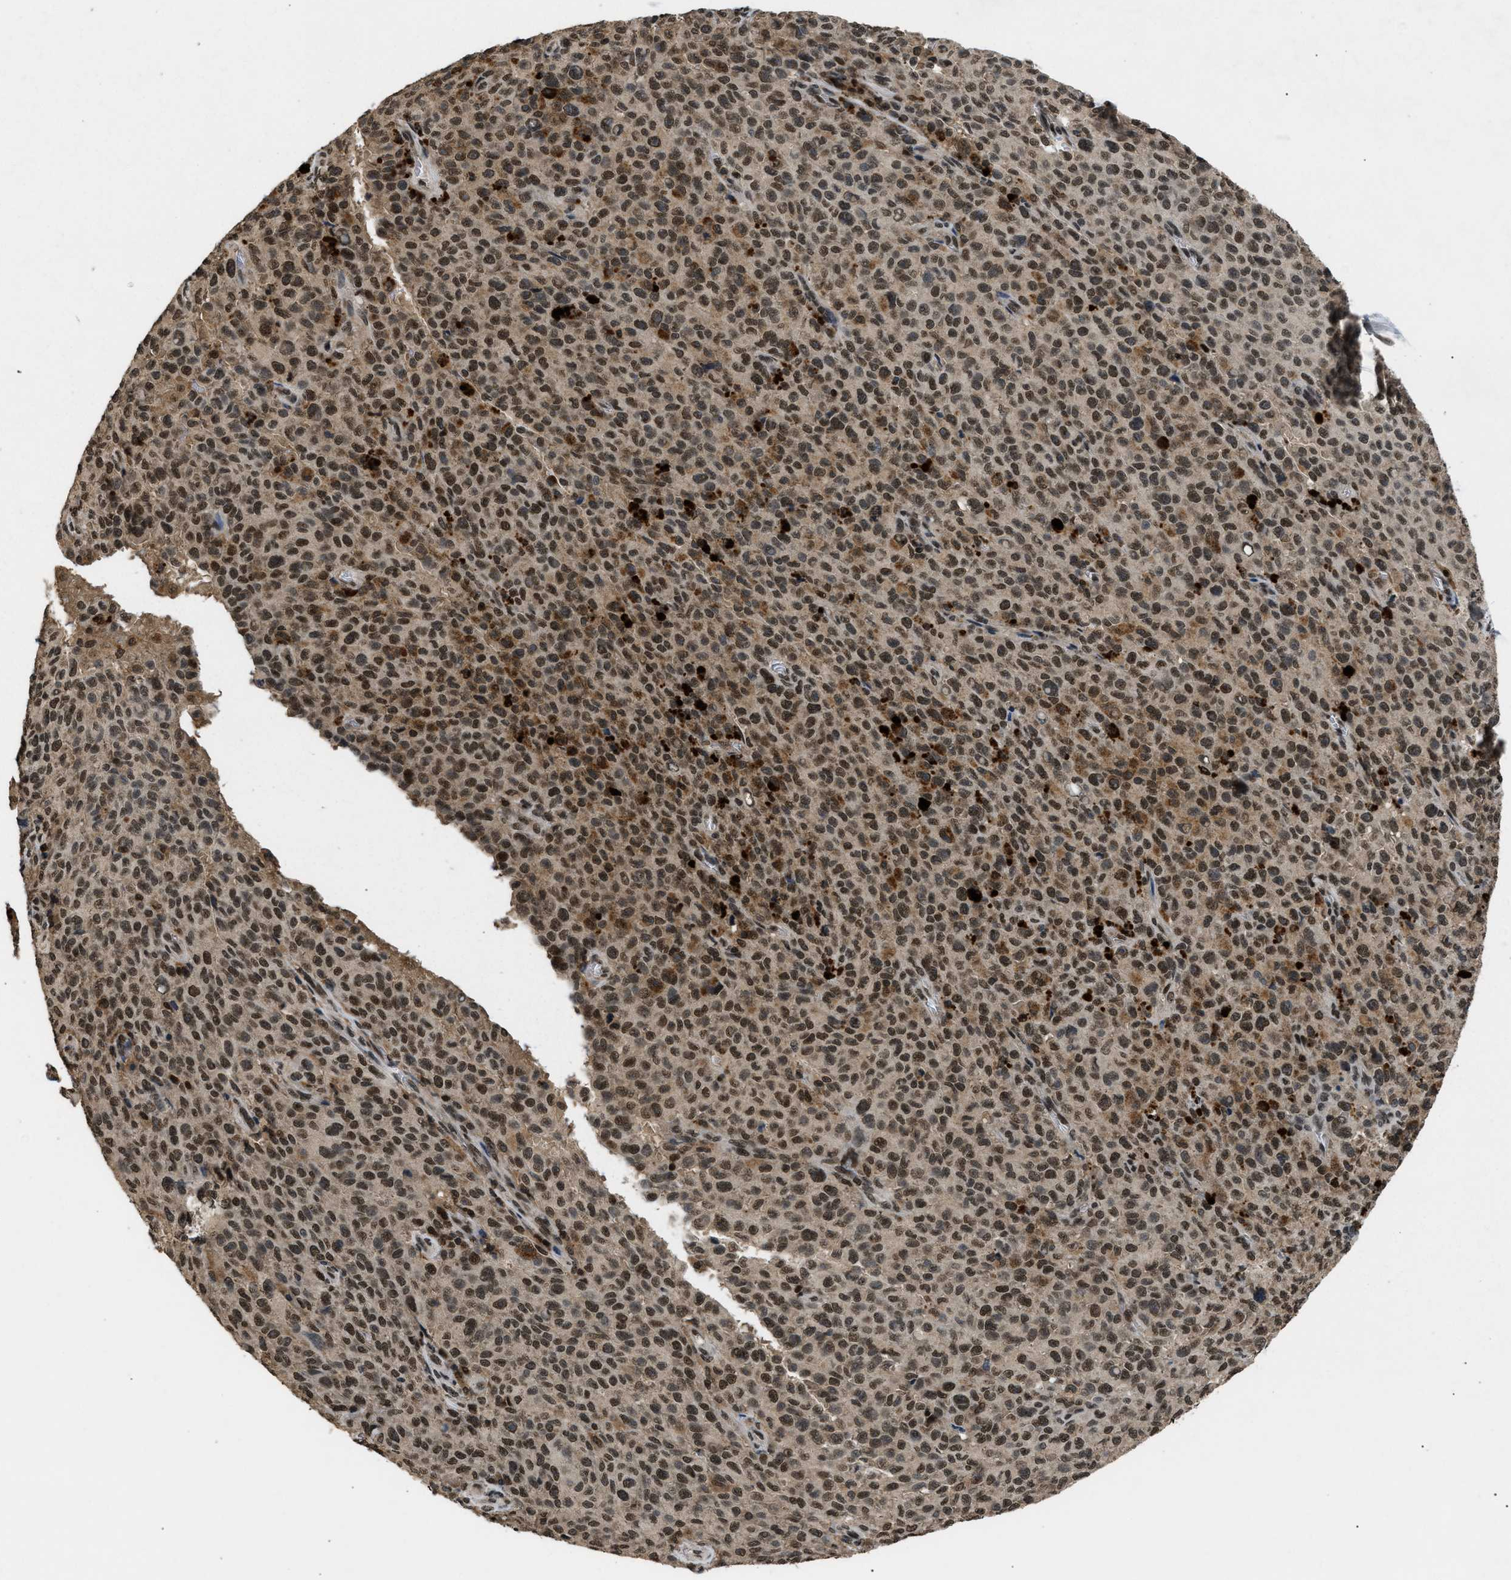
{"staining": {"intensity": "strong", "quantity": ">75%", "location": "nuclear"}, "tissue": "melanoma", "cell_type": "Tumor cells", "image_type": "cancer", "snomed": [{"axis": "morphology", "description": "Malignant melanoma, NOS"}, {"axis": "topography", "description": "Skin"}], "caption": "This photomicrograph demonstrates IHC staining of melanoma, with high strong nuclear positivity in about >75% of tumor cells.", "gene": "RBM5", "patient": {"sex": "female", "age": 82}}